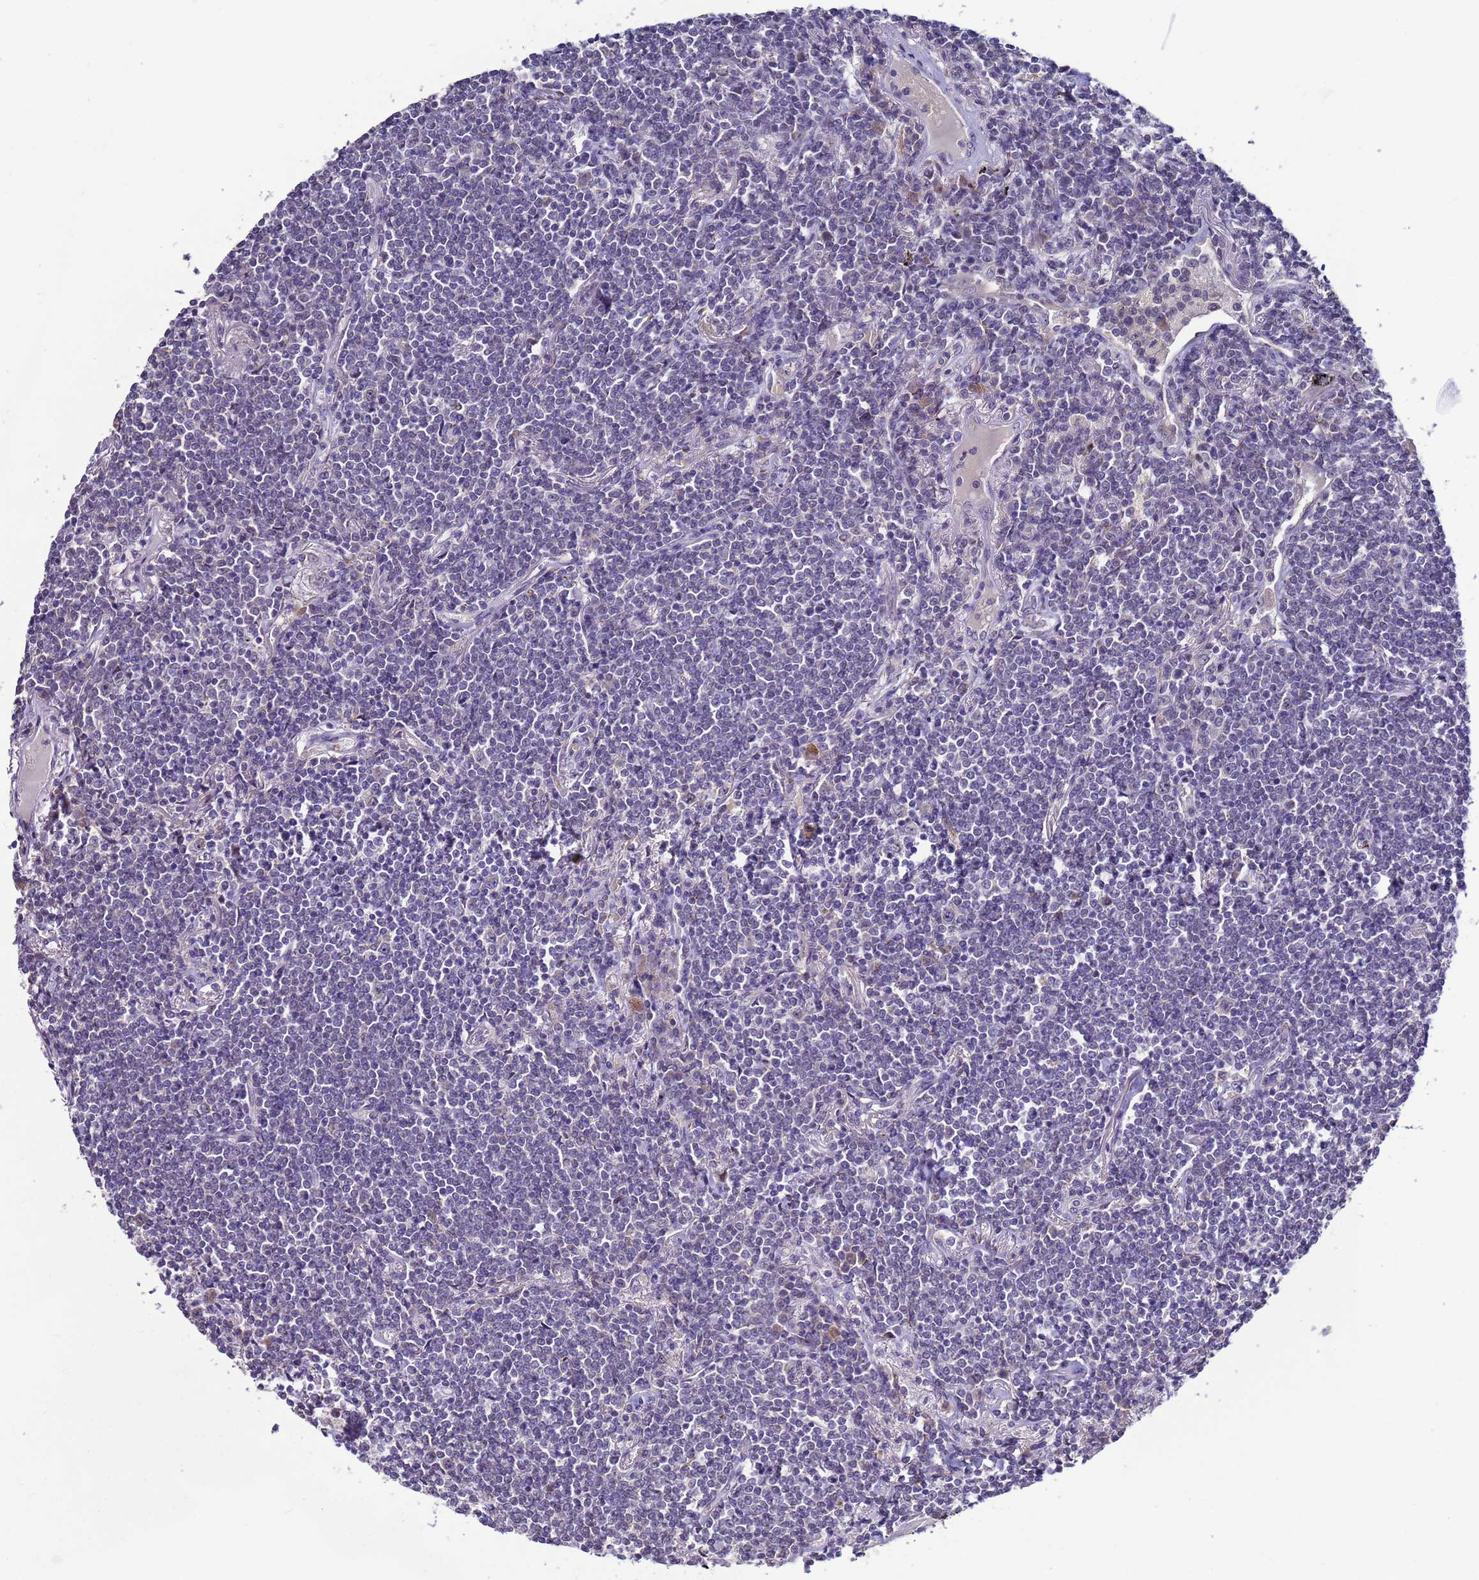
{"staining": {"intensity": "negative", "quantity": "none", "location": "none"}, "tissue": "lymphoma", "cell_type": "Tumor cells", "image_type": "cancer", "snomed": [{"axis": "morphology", "description": "Malignant lymphoma, non-Hodgkin's type, Low grade"}, {"axis": "topography", "description": "Lung"}], "caption": "This image is of malignant lymphoma, non-Hodgkin's type (low-grade) stained with IHC to label a protein in brown with the nuclei are counter-stained blue. There is no staining in tumor cells. The staining is performed using DAB (3,3'-diaminobenzidine) brown chromogen with nuclei counter-stained in using hematoxylin.", "gene": "CLHC1", "patient": {"sex": "female", "age": 71}}